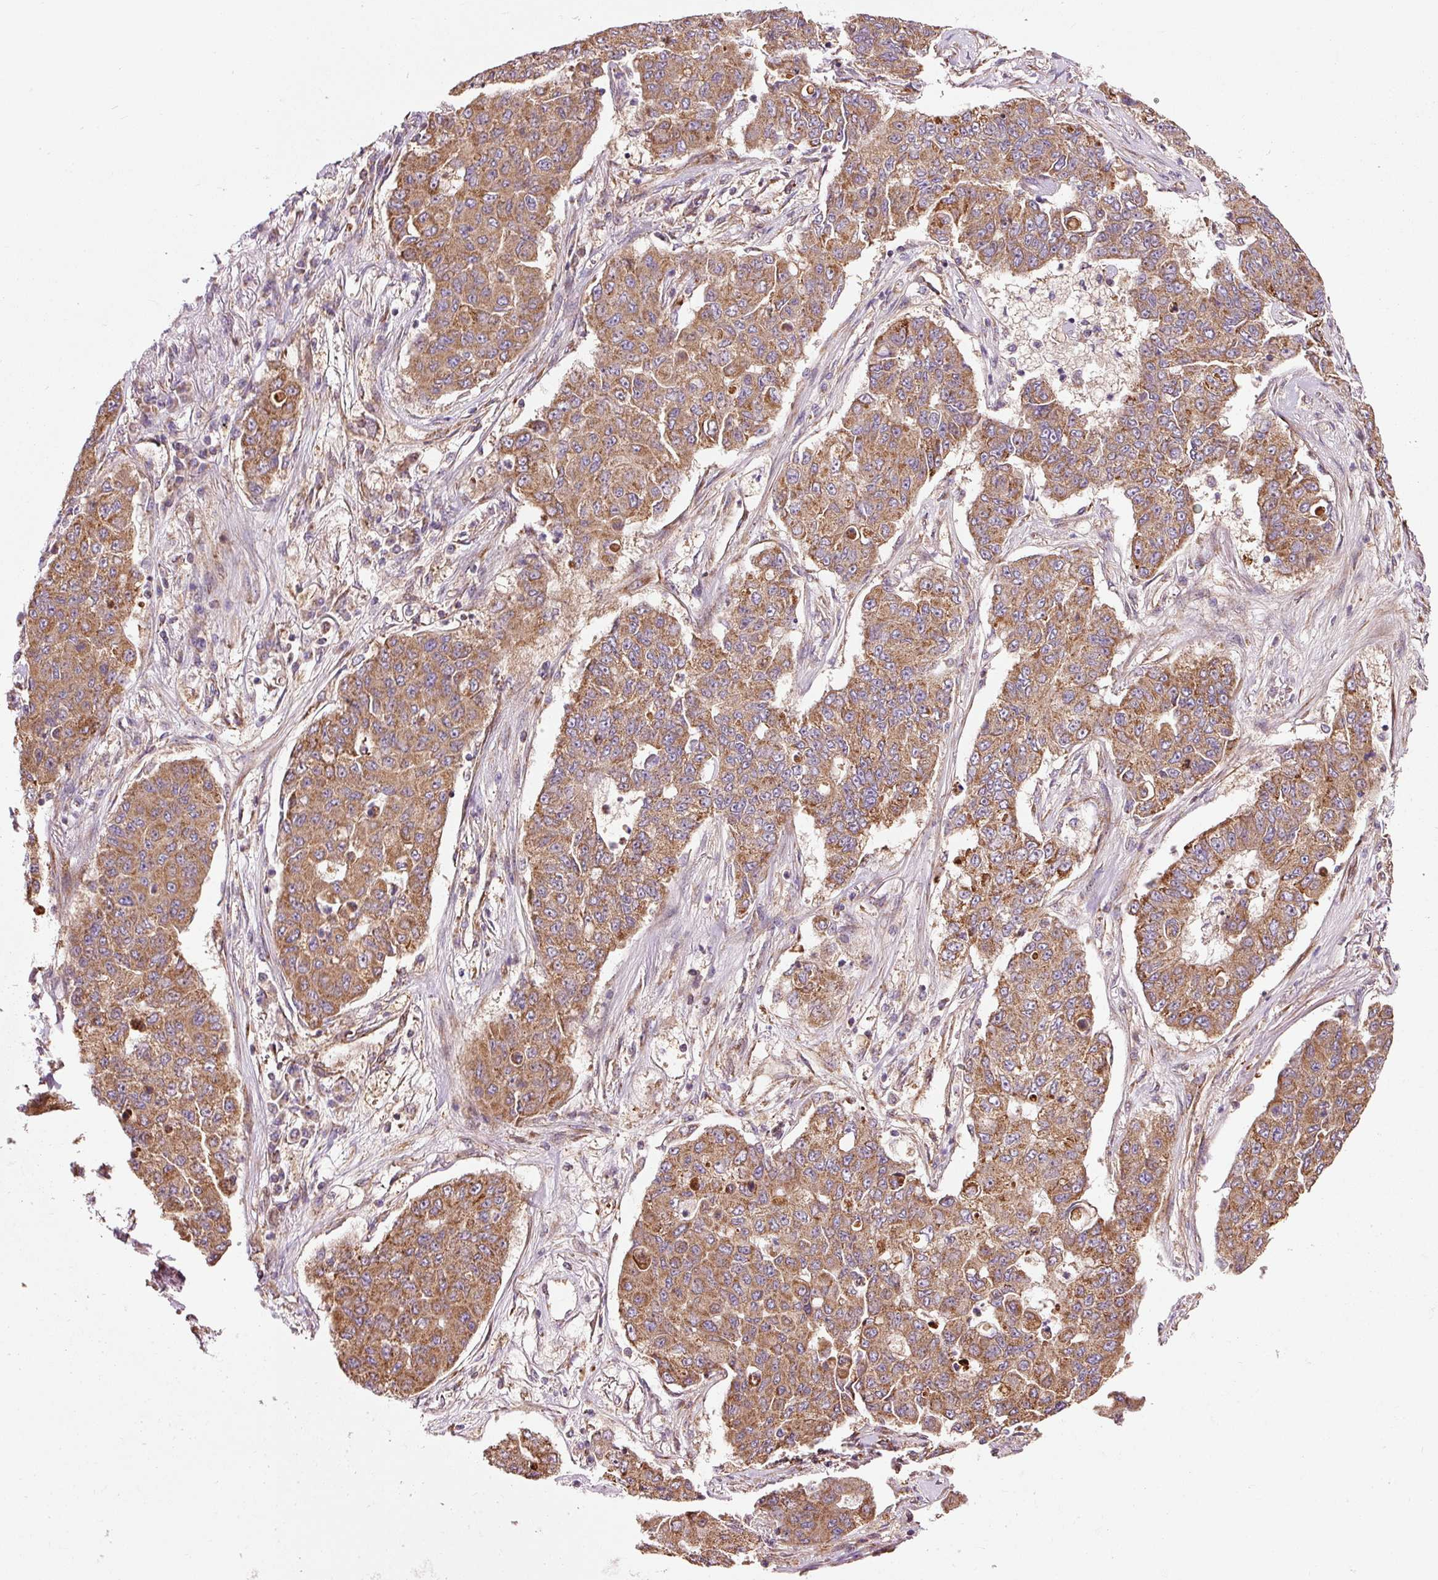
{"staining": {"intensity": "moderate", "quantity": ">75%", "location": "cytoplasmic/membranous"}, "tissue": "lung cancer", "cell_type": "Tumor cells", "image_type": "cancer", "snomed": [{"axis": "morphology", "description": "Squamous cell carcinoma, NOS"}, {"axis": "topography", "description": "Lung"}], "caption": "Protein expression analysis of human lung squamous cell carcinoma reveals moderate cytoplasmic/membranous expression in about >75% of tumor cells.", "gene": "ISCU", "patient": {"sex": "male", "age": 74}}